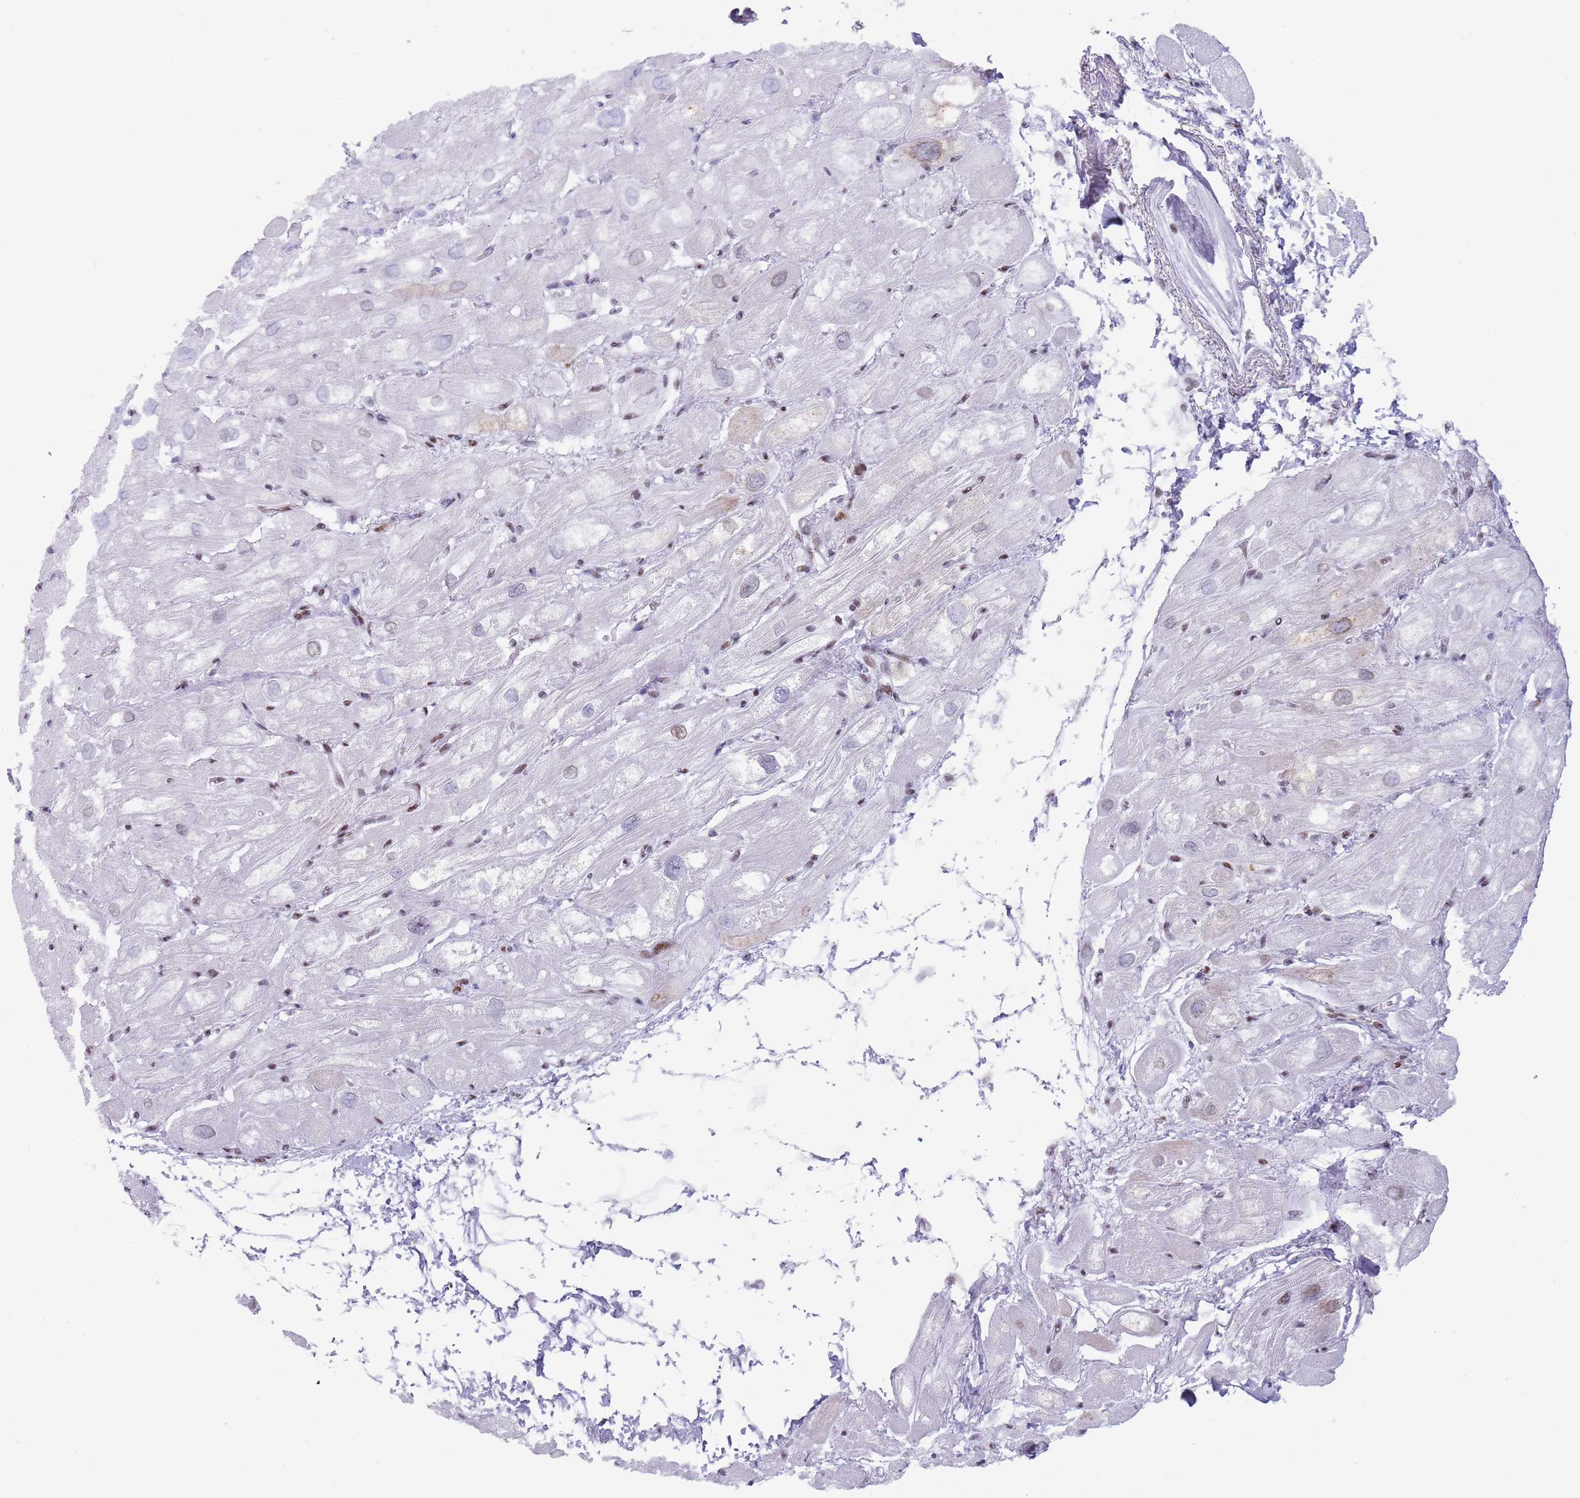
{"staining": {"intensity": "moderate", "quantity": "25%-75%", "location": "nuclear"}, "tissue": "heart muscle", "cell_type": "Cardiomyocytes", "image_type": "normal", "snomed": [{"axis": "morphology", "description": "Normal tissue, NOS"}, {"axis": "topography", "description": "Heart"}], "caption": "A high-resolution histopathology image shows immunohistochemistry (IHC) staining of benign heart muscle, which reveals moderate nuclear staining in approximately 25%-75% of cardiomyocytes. Immunohistochemistry (ihc) stains the protein in brown and the nuclei are stained blue.", "gene": "ENSG00000285547", "patient": {"sex": "male", "age": 50}}